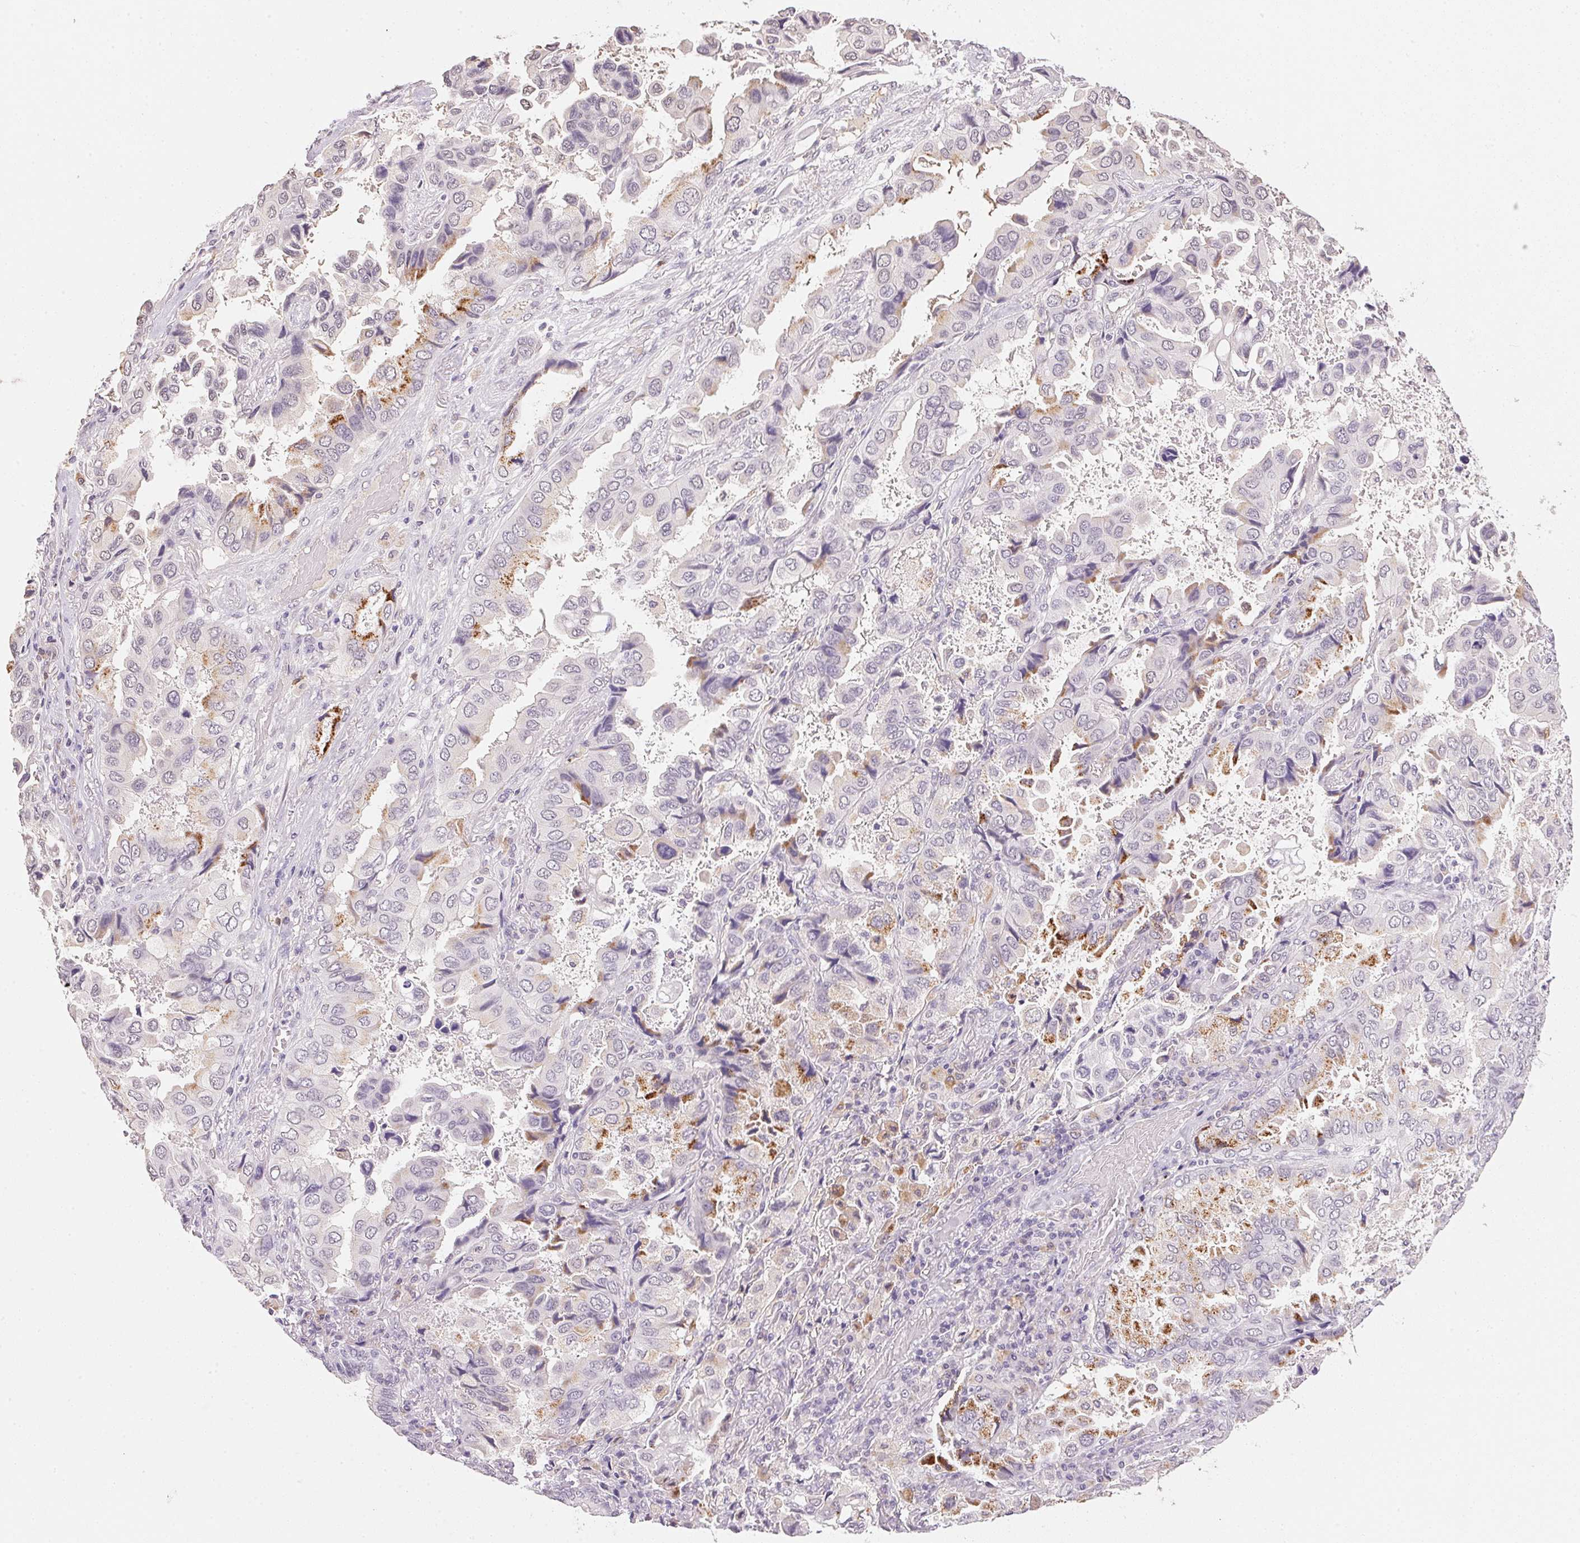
{"staining": {"intensity": "moderate", "quantity": "<25%", "location": "cytoplasmic/membranous"}, "tissue": "lung cancer", "cell_type": "Tumor cells", "image_type": "cancer", "snomed": [{"axis": "morphology", "description": "Aneuploidy"}, {"axis": "morphology", "description": "Adenocarcinoma, NOS"}, {"axis": "morphology", "description": "Adenocarcinoma, metastatic, NOS"}, {"axis": "topography", "description": "Lymph node"}, {"axis": "topography", "description": "Lung"}], "caption": "IHC of metastatic adenocarcinoma (lung) exhibits low levels of moderate cytoplasmic/membranous positivity in about <25% of tumor cells.", "gene": "FNDC4", "patient": {"sex": "female", "age": 48}}